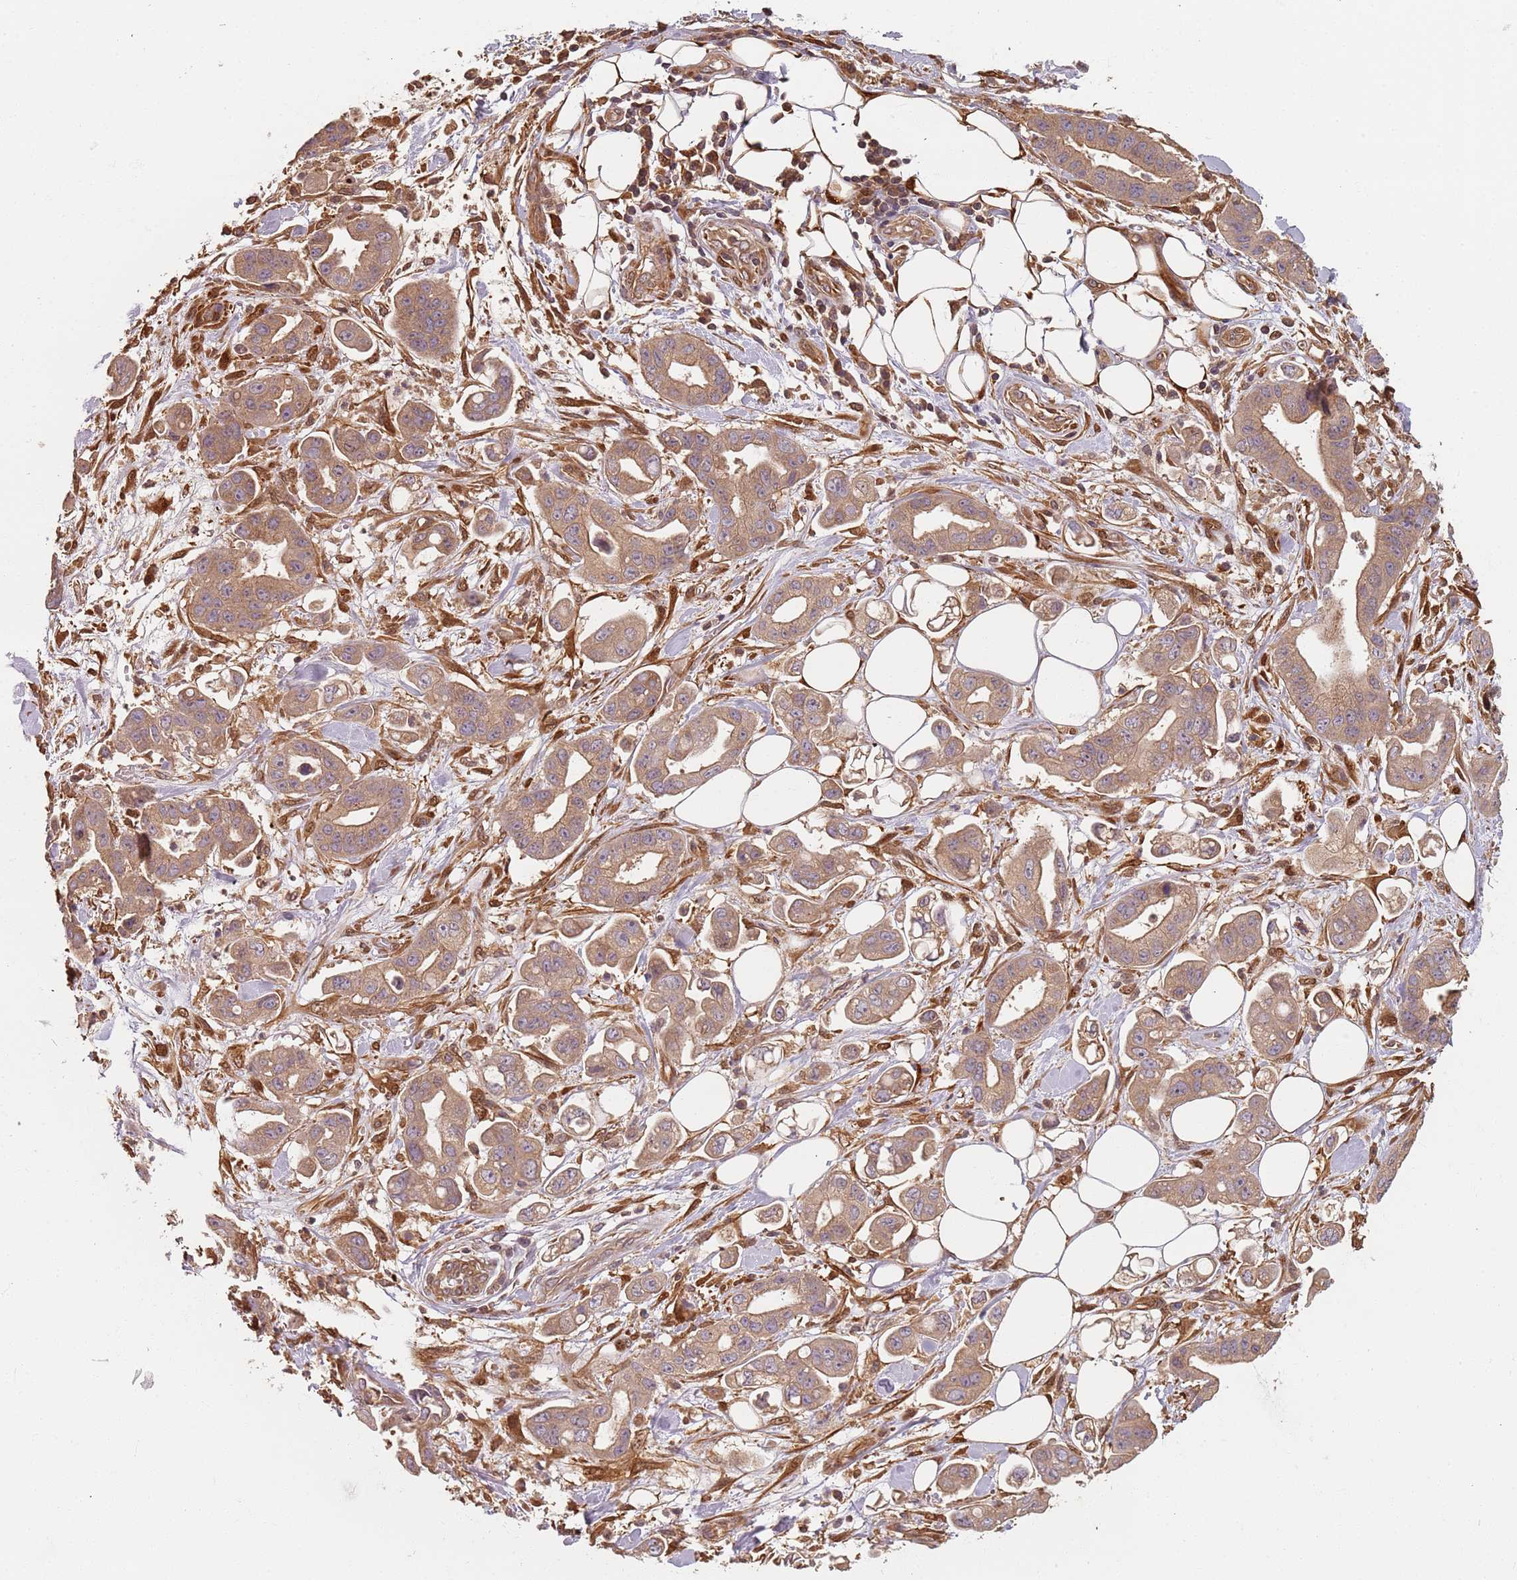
{"staining": {"intensity": "weak", "quantity": ">75%", "location": "cytoplasmic/membranous"}, "tissue": "stomach cancer", "cell_type": "Tumor cells", "image_type": "cancer", "snomed": [{"axis": "morphology", "description": "Adenocarcinoma, NOS"}, {"axis": "topography", "description": "Stomach"}], "caption": "Immunohistochemical staining of human stomach adenocarcinoma displays low levels of weak cytoplasmic/membranous protein staining in about >75% of tumor cells.", "gene": "SDCCAG8", "patient": {"sex": "male", "age": 62}}